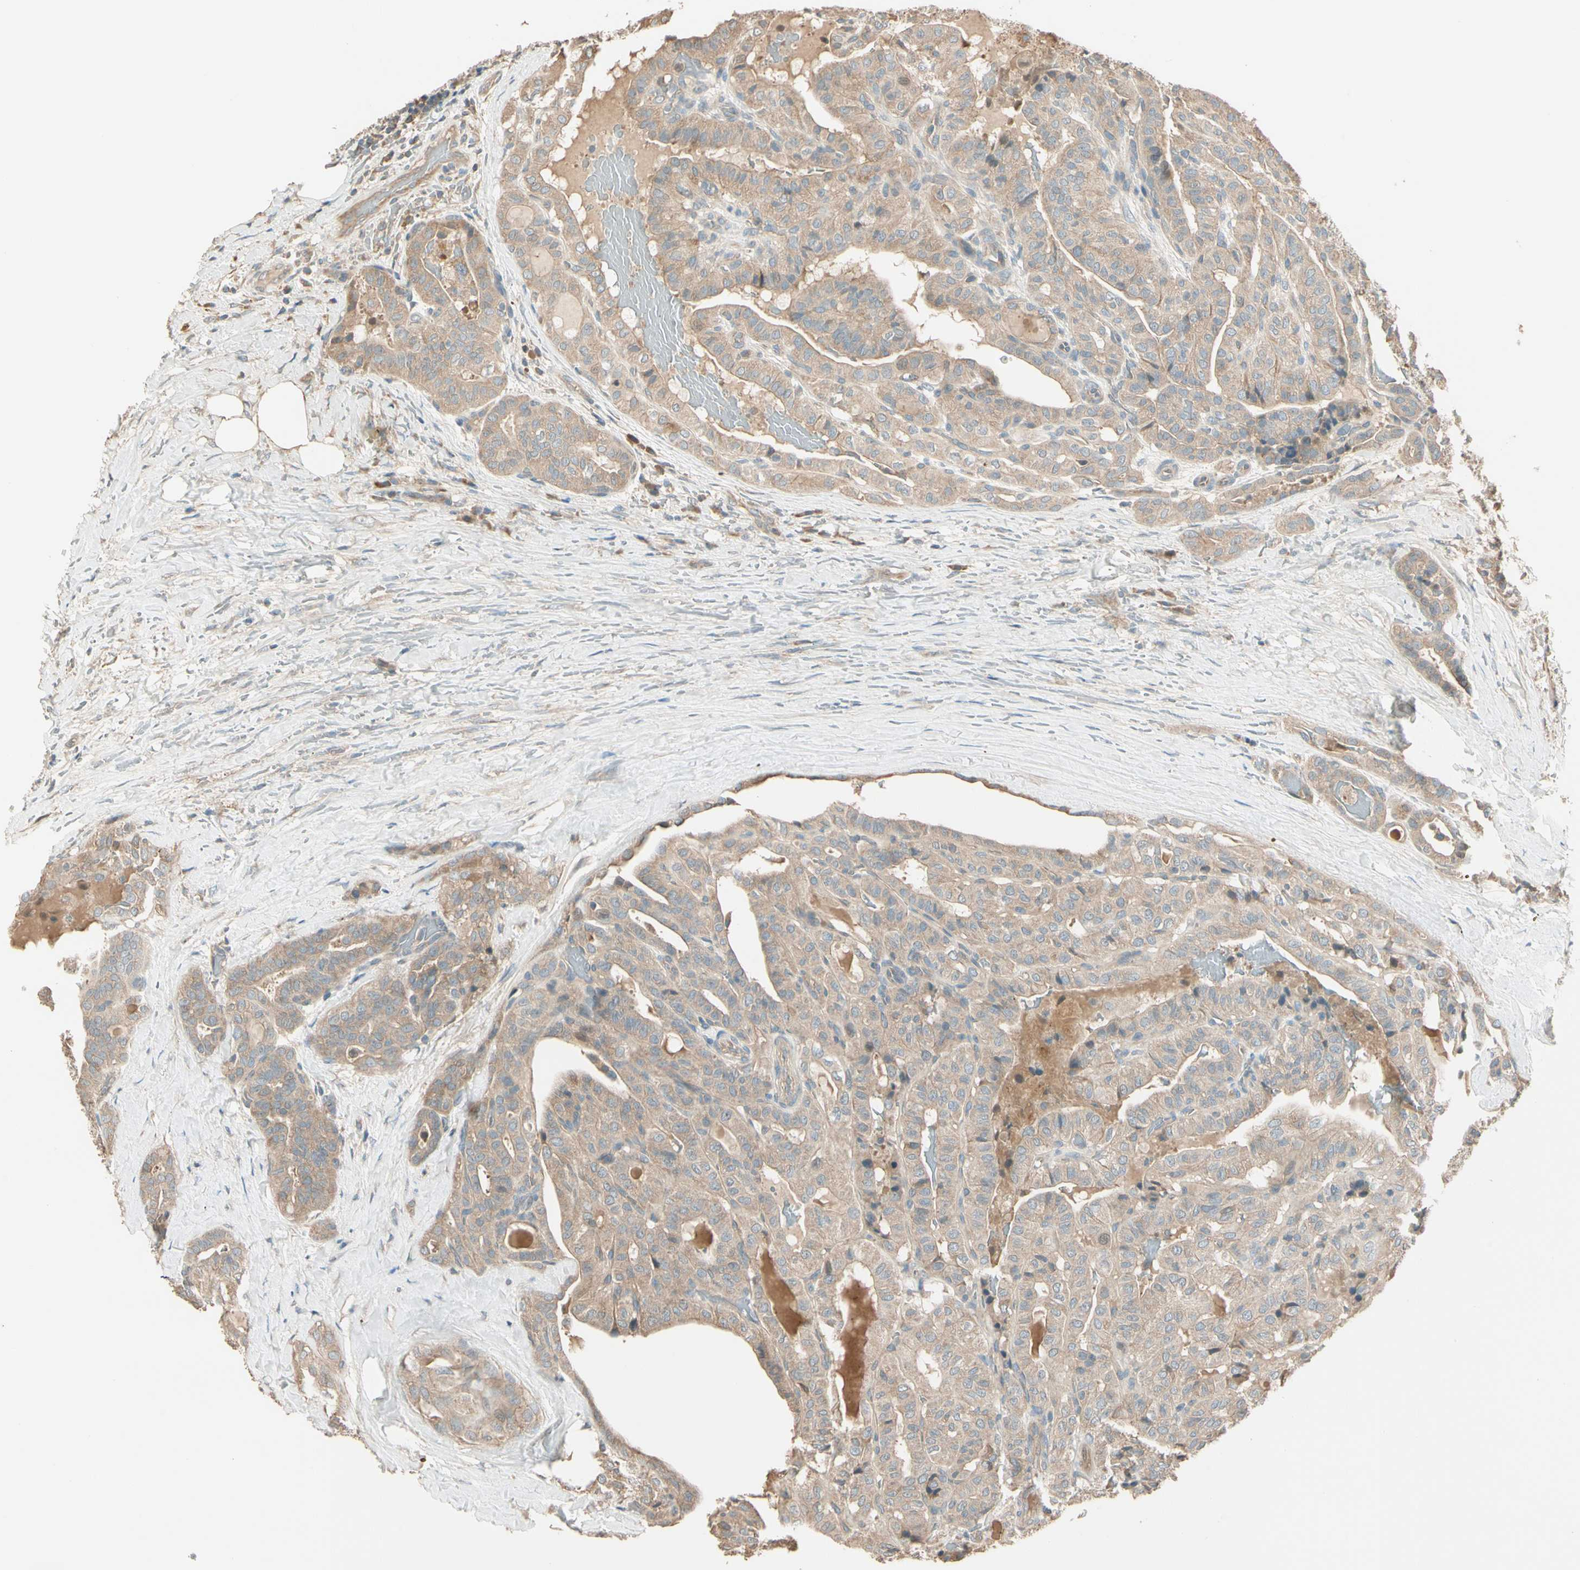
{"staining": {"intensity": "weak", "quantity": ">75%", "location": "cytoplasmic/membranous"}, "tissue": "thyroid cancer", "cell_type": "Tumor cells", "image_type": "cancer", "snomed": [{"axis": "morphology", "description": "Papillary adenocarcinoma, NOS"}, {"axis": "topography", "description": "Thyroid gland"}], "caption": "IHC photomicrograph of neoplastic tissue: human thyroid cancer (papillary adenocarcinoma) stained using IHC exhibits low levels of weak protein expression localized specifically in the cytoplasmic/membranous of tumor cells, appearing as a cytoplasmic/membranous brown color.", "gene": "TNFRSF21", "patient": {"sex": "male", "age": 77}}